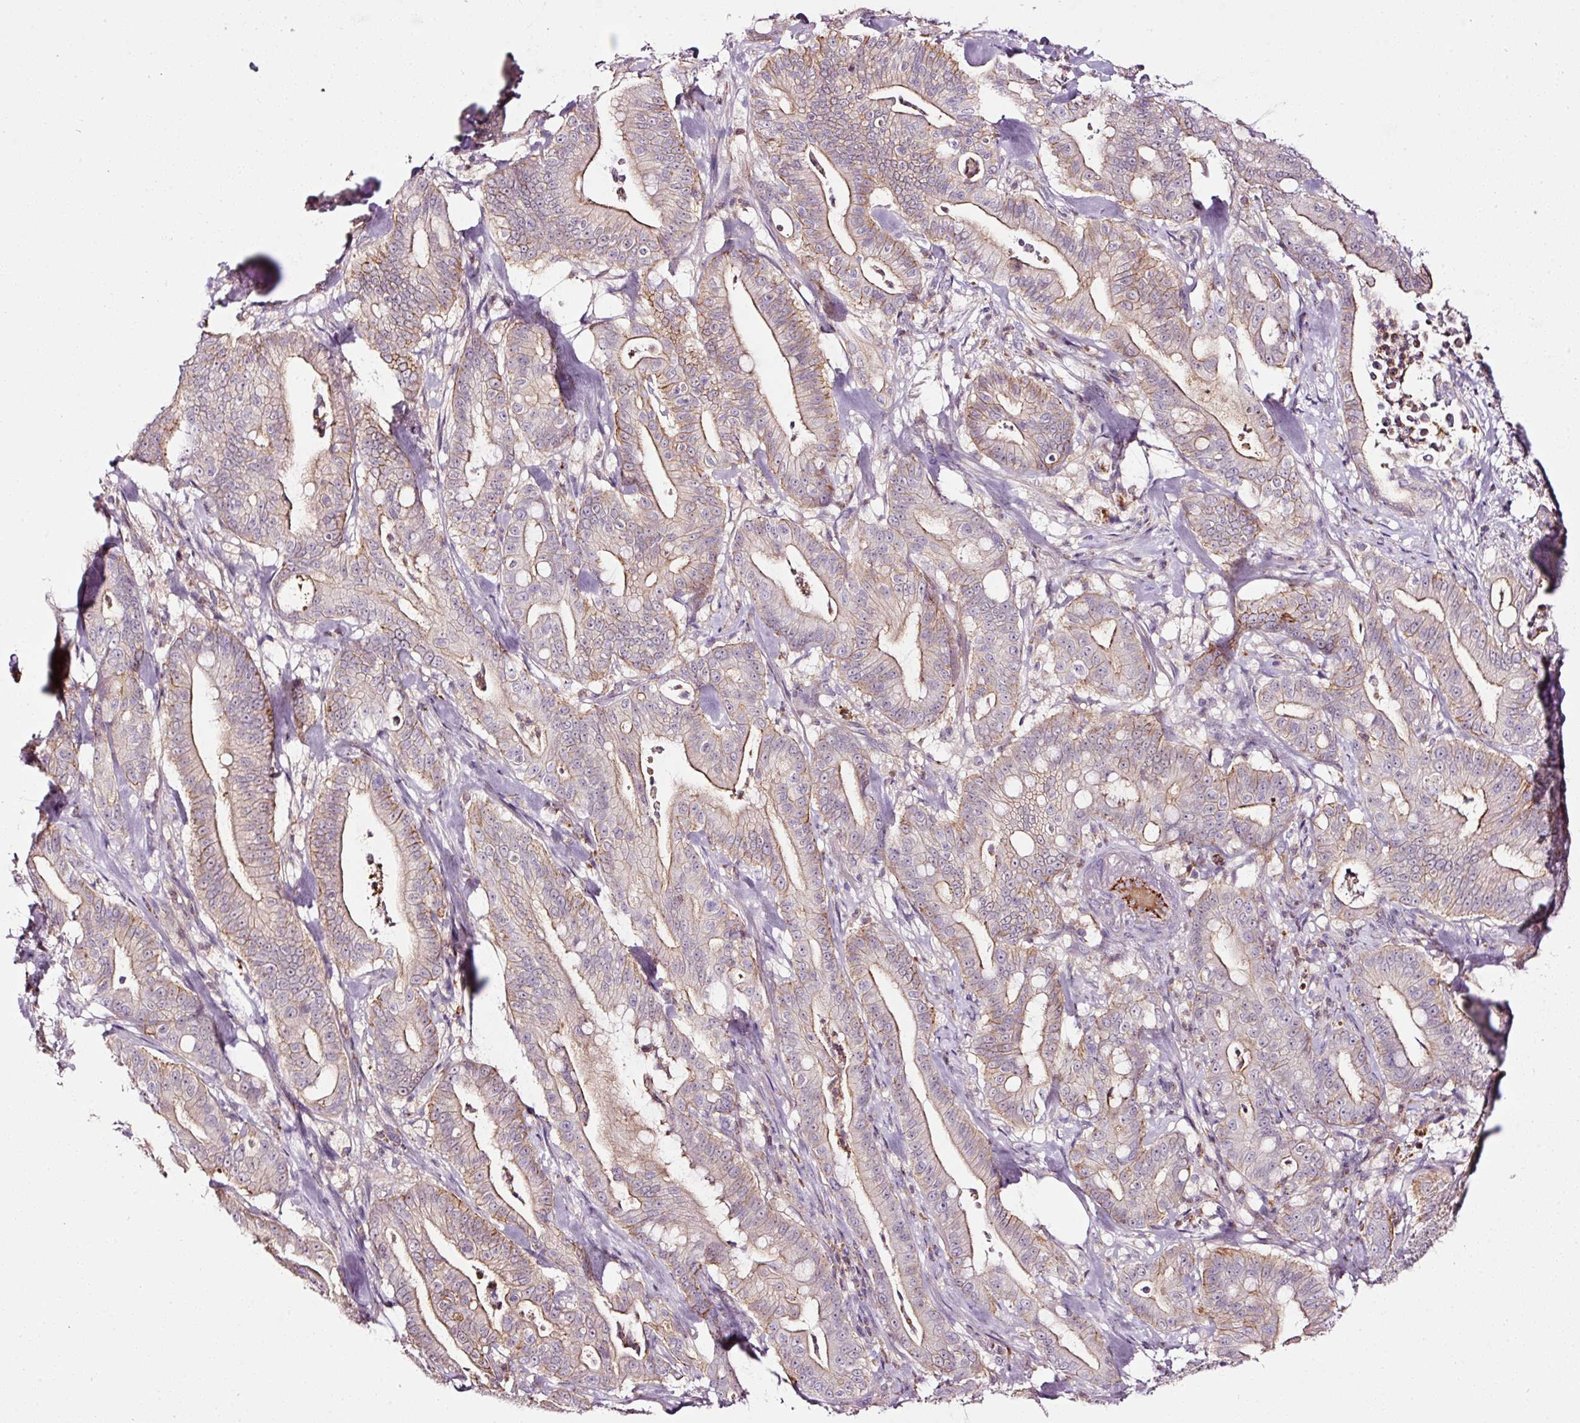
{"staining": {"intensity": "moderate", "quantity": "25%-75%", "location": "cytoplasmic/membranous"}, "tissue": "pancreatic cancer", "cell_type": "Tumor cells", "image_type": "cancer", "snomed": [{"axis": "morphology", "description": "Adenocarcinoma, NOS"}, {"axis": "topography", "description": "Pancreas"}], "caption": "There is medium levels of moderate cytoplasmic/membranous staining in tumor cells of adenocarcinoma (pancreatic), as demonstrated by immunohistochemical staining (brown color).", "gene": "ABCB4", "patient": {"sex": "male", "age": 71}}